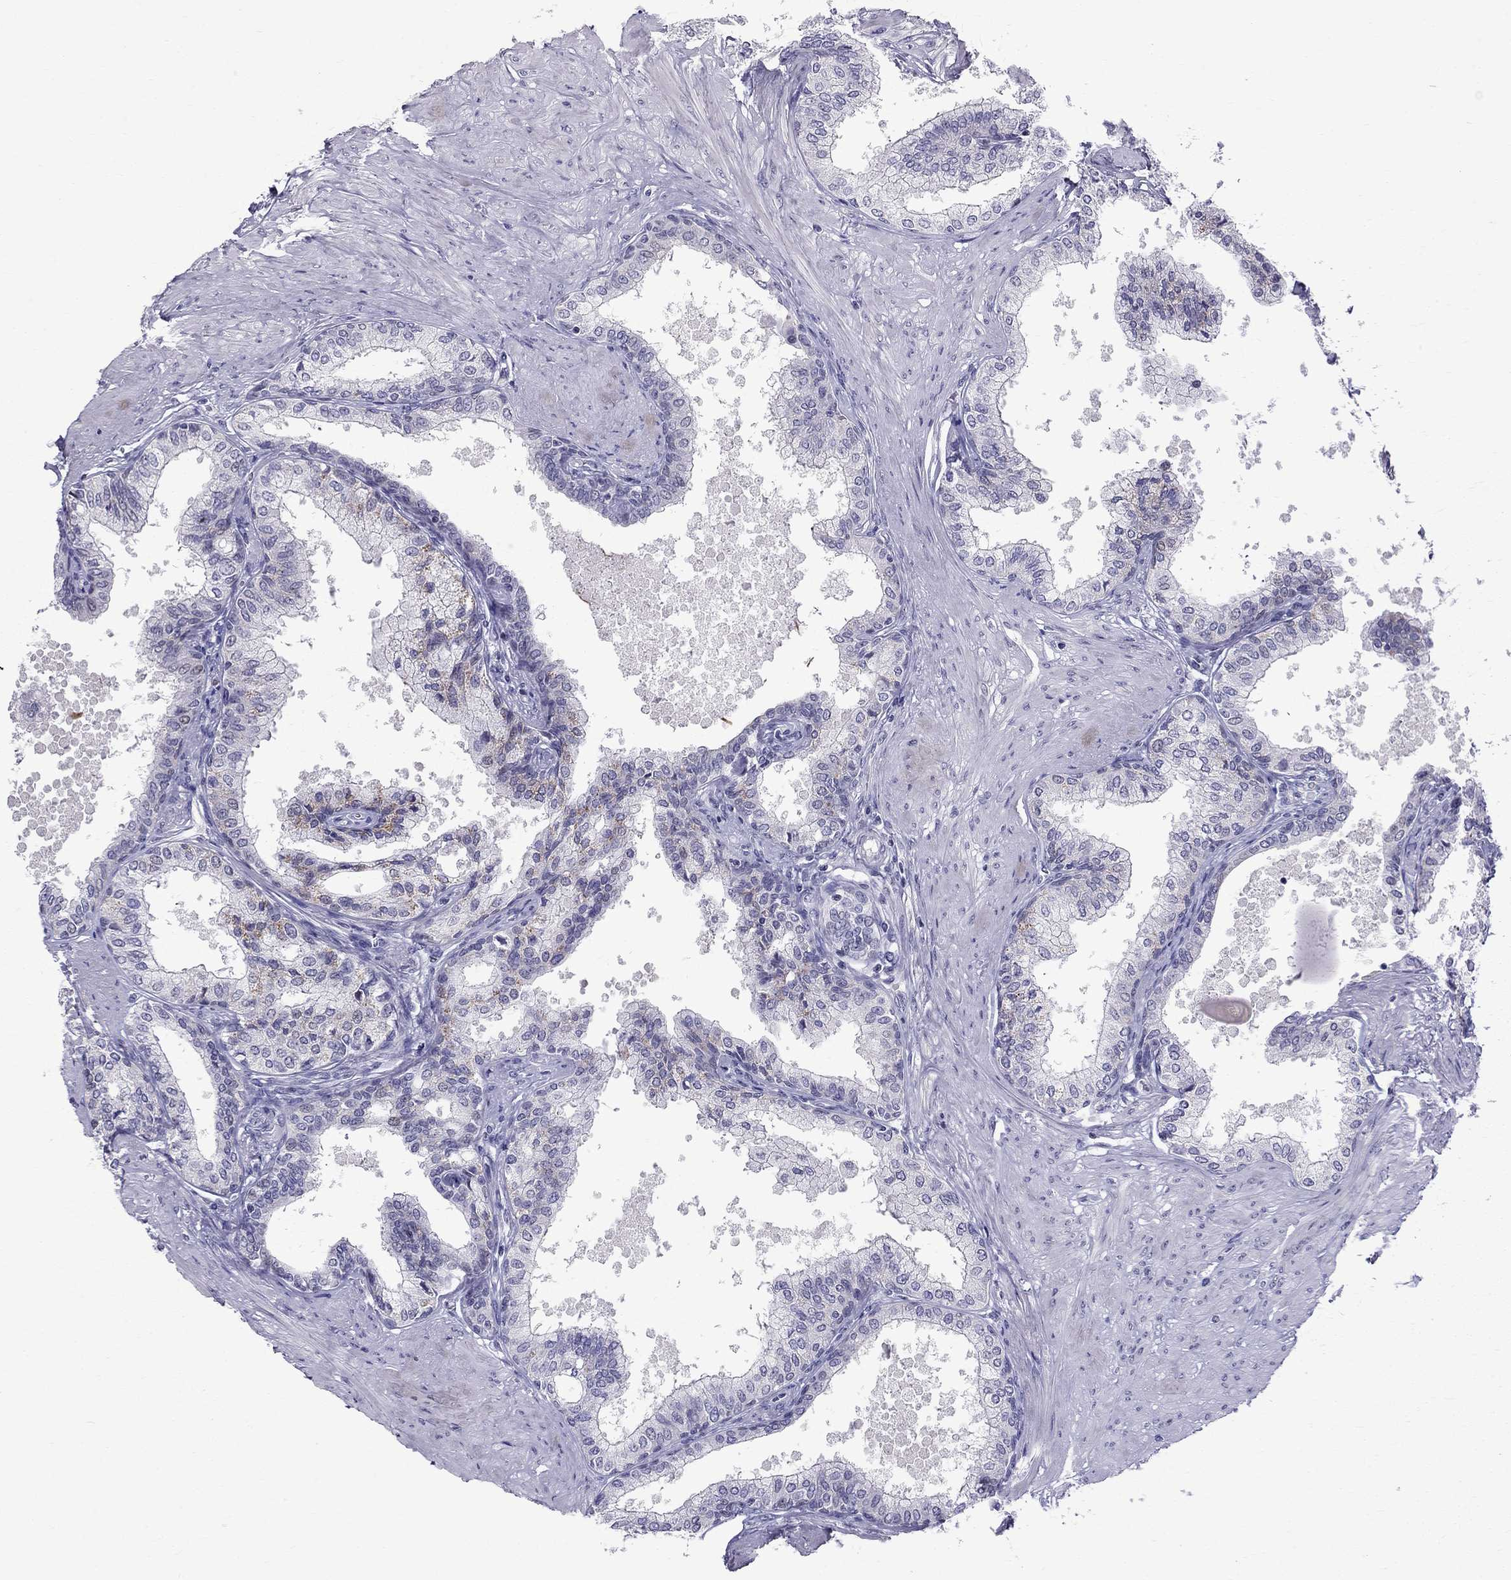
{"staining": {"intensity": "weak", "quantity": "<25%", "location": "cytoplasmic/membranous"}, "tissue": "prostate", "cell_type": "Glandular cells", "image_type": "normal", "snomed": [{"axis": "morphology", "description": "Normal tissue, NOS"}, {"axis": "topography", "description": "Prostate"}], "caption": "The micrograph demonstrates no staining of glandular cells in unremarkable prostate.", "gene": "MUC15", "patient": {"sex": "male", "age": 63}}